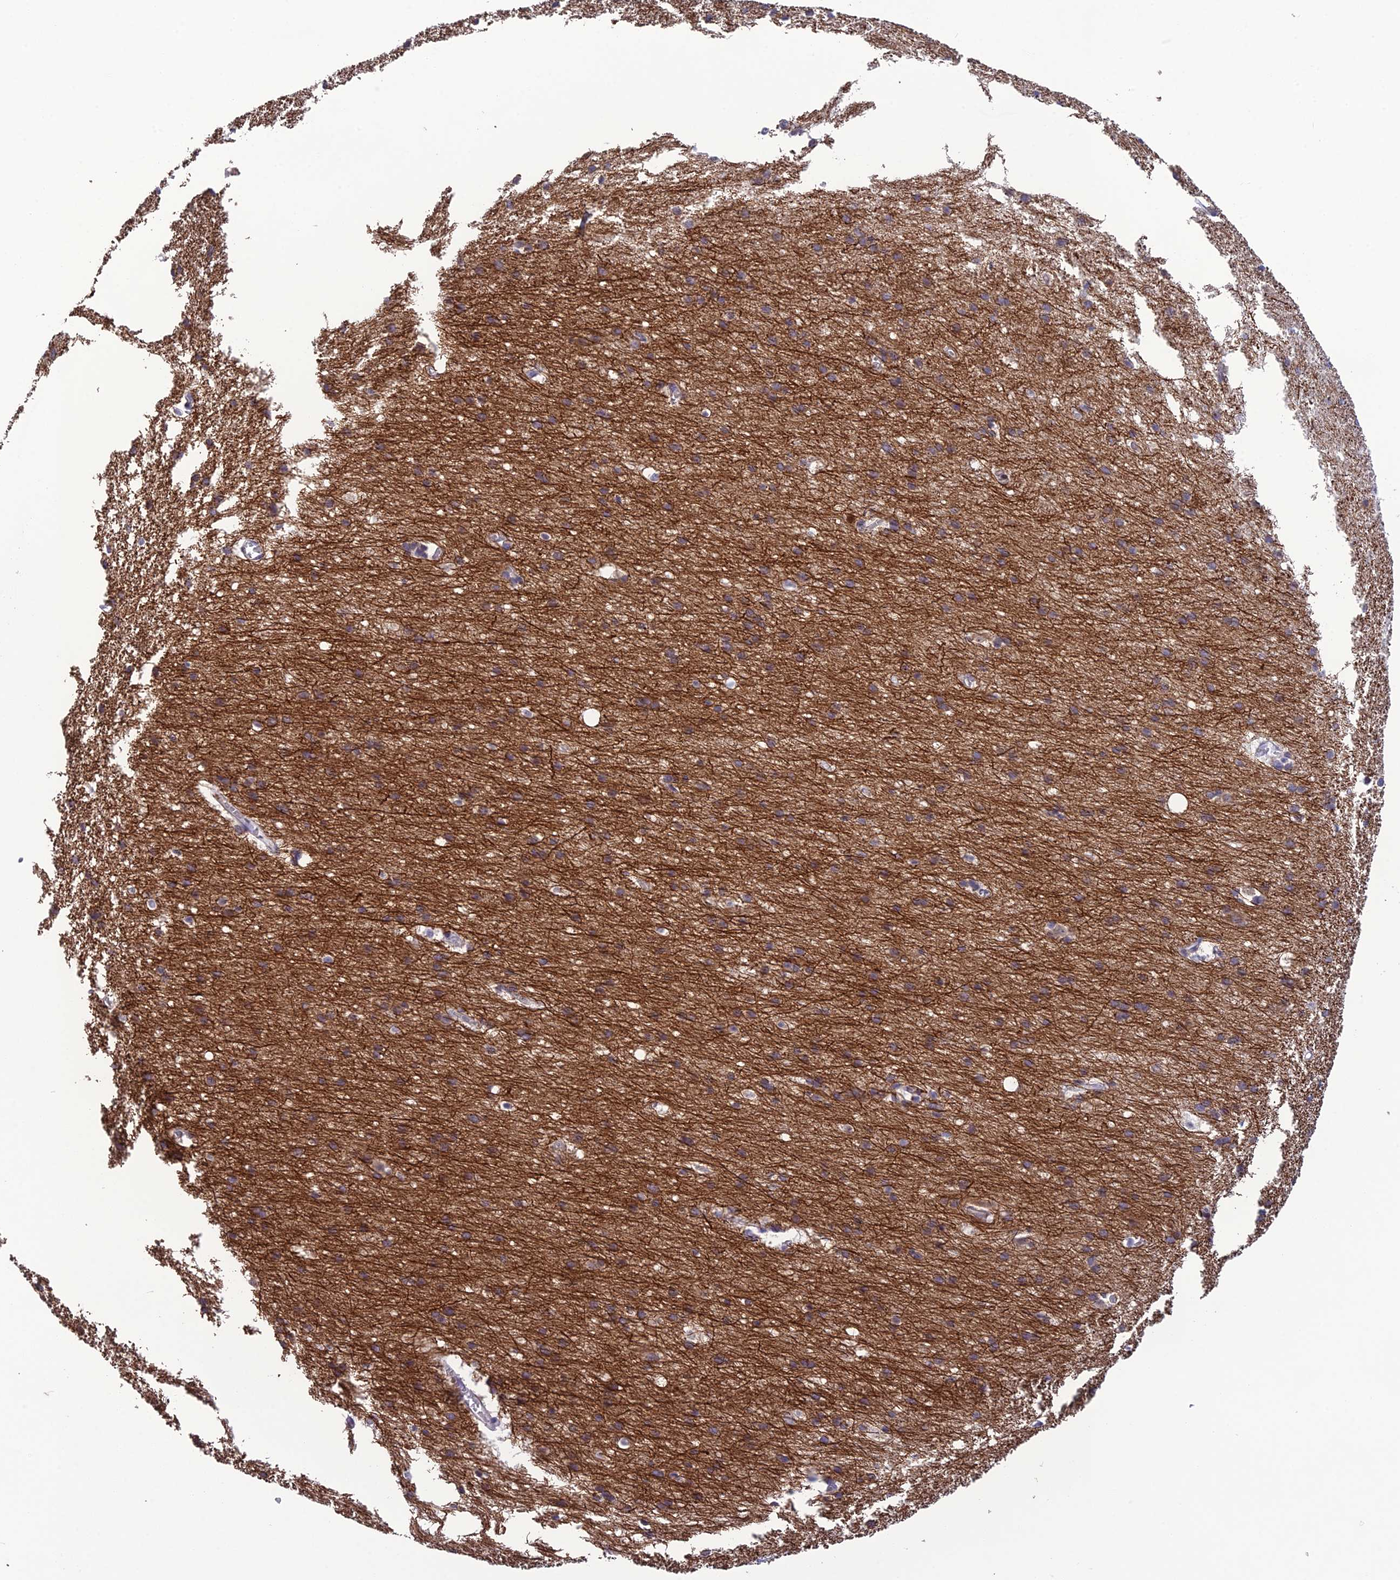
{"staining": {"intensity": "negative", "quantity": "none", "location": "none"}, "tissue": "cerebral cortex", "cell_type": "Endothelial cells", "image_type": "normal", "snomed": [{"axis": "morphology", "description": "Normal tissue, NOS"}, {"axis": "topography", "description": "Cerebral cortex"}], "caption": "Immunohistochemical staining of benign cerebral cortex displays no significant staining in endothelial cells.", "gene": "TMEM134", "patient": {"sex": "male", "age": 54}}